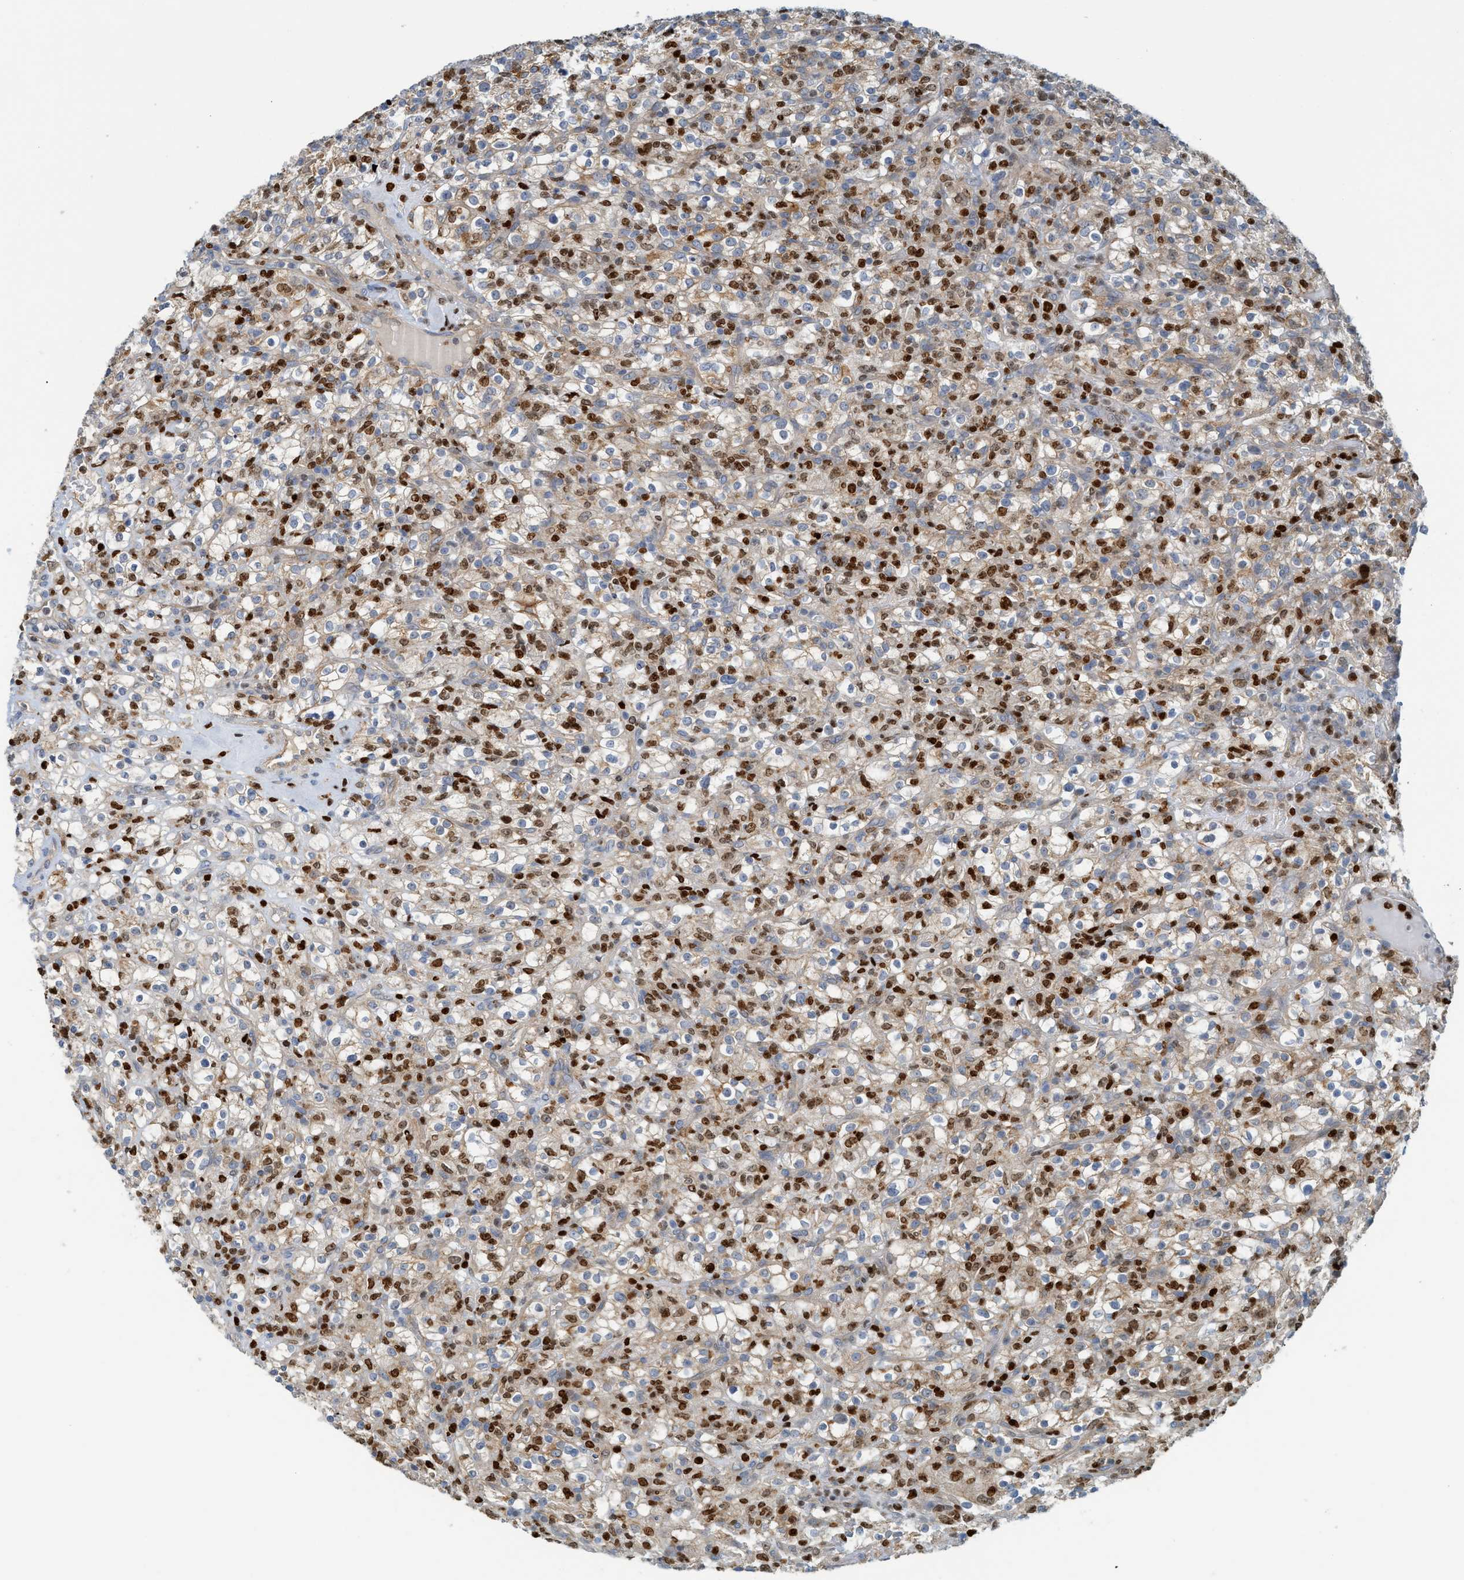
{"staining": {"intensity": "moderate", "quantity": "25%-75%", "location": "cytoplasmic/membranous,nuclear"}, "tissue": "renal cancer", "cell_type": "Tumor cells", "image_type": "cancer", "snomed": [{"axis": "morphology", "description": "Normal tissue, NOS"}, {"axis": "morphology", "description": "Adenocarcinoma, NOS"}, {"axis": "topography", "description": "Kidney"}], "caption": "There is medium levels of moderate cytoplasmic/membranous and nuclear staining in tumor cells of renal cancer (adenocarcinoma), as demonstrated by immunohistochemical staining (brown color).", "gene": "SH3D19", "patient": {"sex": "female", "age": 72}}